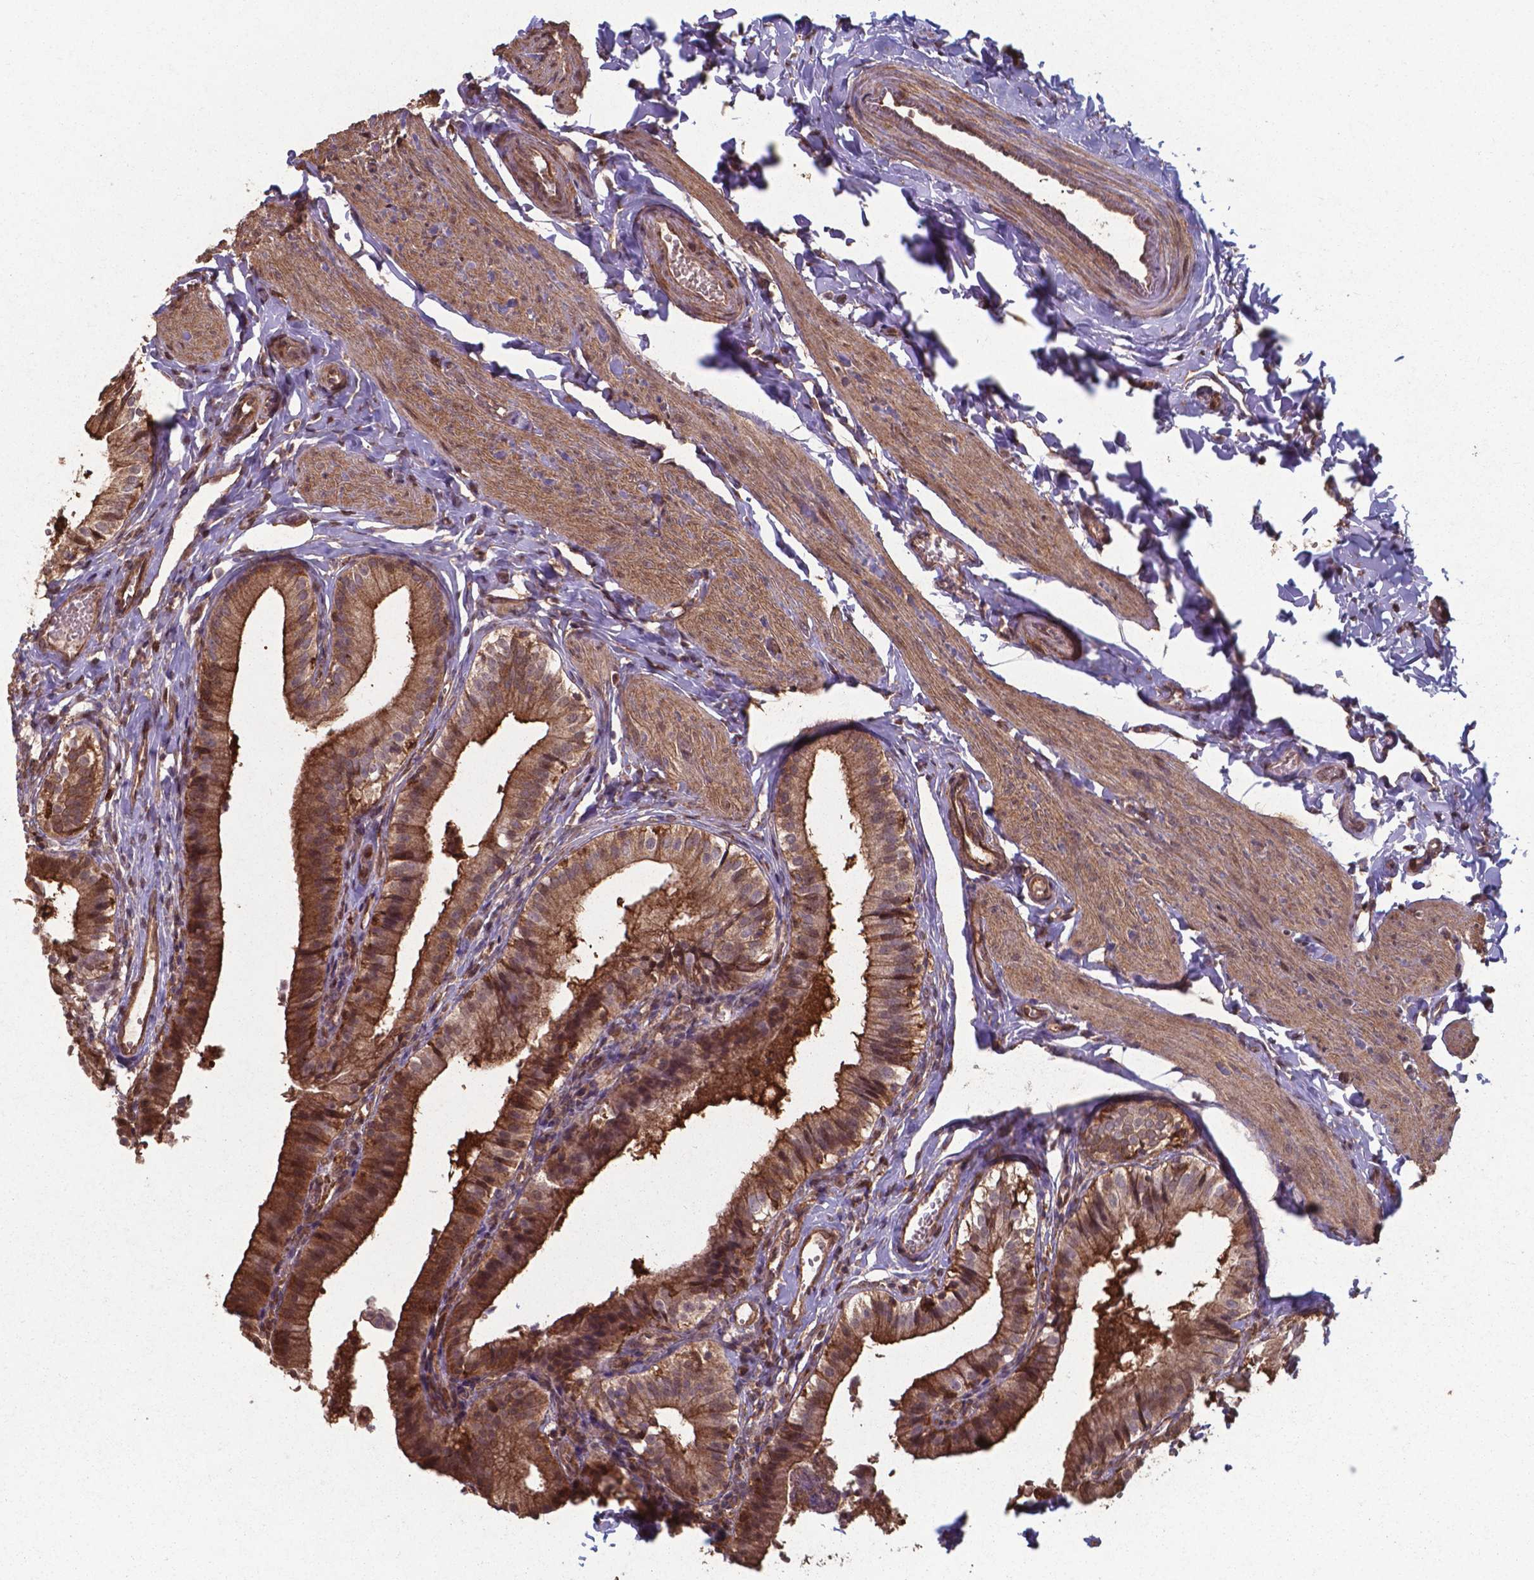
{"staining": {"intensity": "moderate", "quantity": ">75%", "location": "cytoplasmic/membranous,nuclear"}, "tissue": "gallbladder", "cell_type": "Glandular cells", "image_type": "normal", "snomed": [{"axis": "morphology", "description": "Normal tissue, NOS"}, {"axis": "topography", "description": "Gallbladder"}], "caption": "DAB immunohistochemical staining of normal human gallbladder shows moderate cytoplasmic/membranous,nuclear protein positivity in approximately >75% of glandular cells.", "gene": "CHP2", "patient": {"sex": "female", "age": 47}}